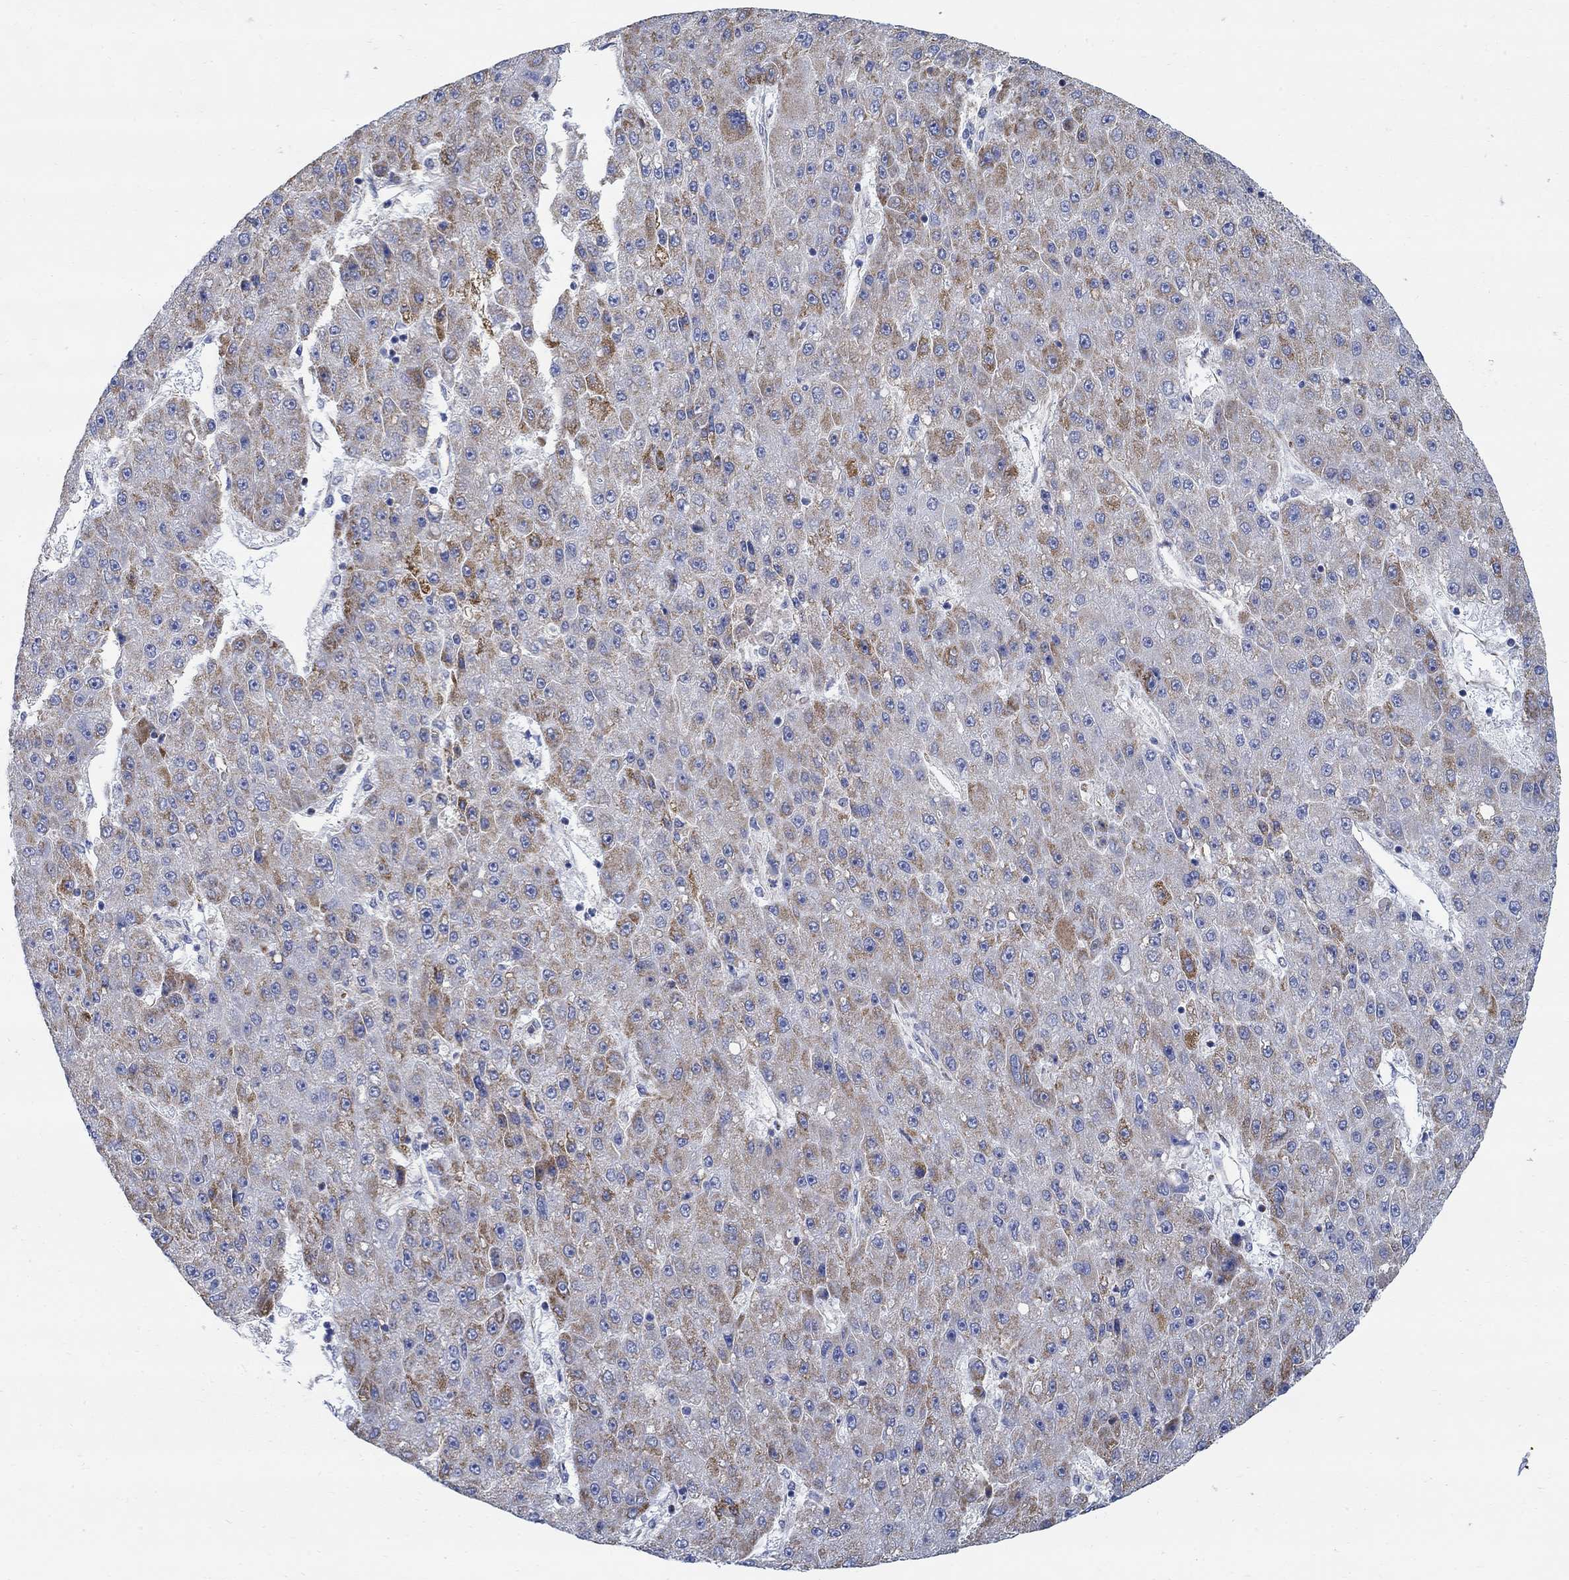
{"staining": {"intensity": "moderate", "quantity": "25%-75%", "location": "cytoplasmic/membranous"}, "tissue": "liver cancer", "cell_type": "Tumor cells", "image_type": "cancer", "snomed": [{"axis": "morphology", "description": "Carcinoma, Hepatocellular, NOS"}, {"axis": "topography", "description": "Liver"}], "caption": "Protein expression analysis of liver cancer displays moderate cytoplasmic/membranous expression in approximately 25%-75% of tumor cells.", "gene": "PHF21B", "patient": {"sex": "male", "age": 67}}